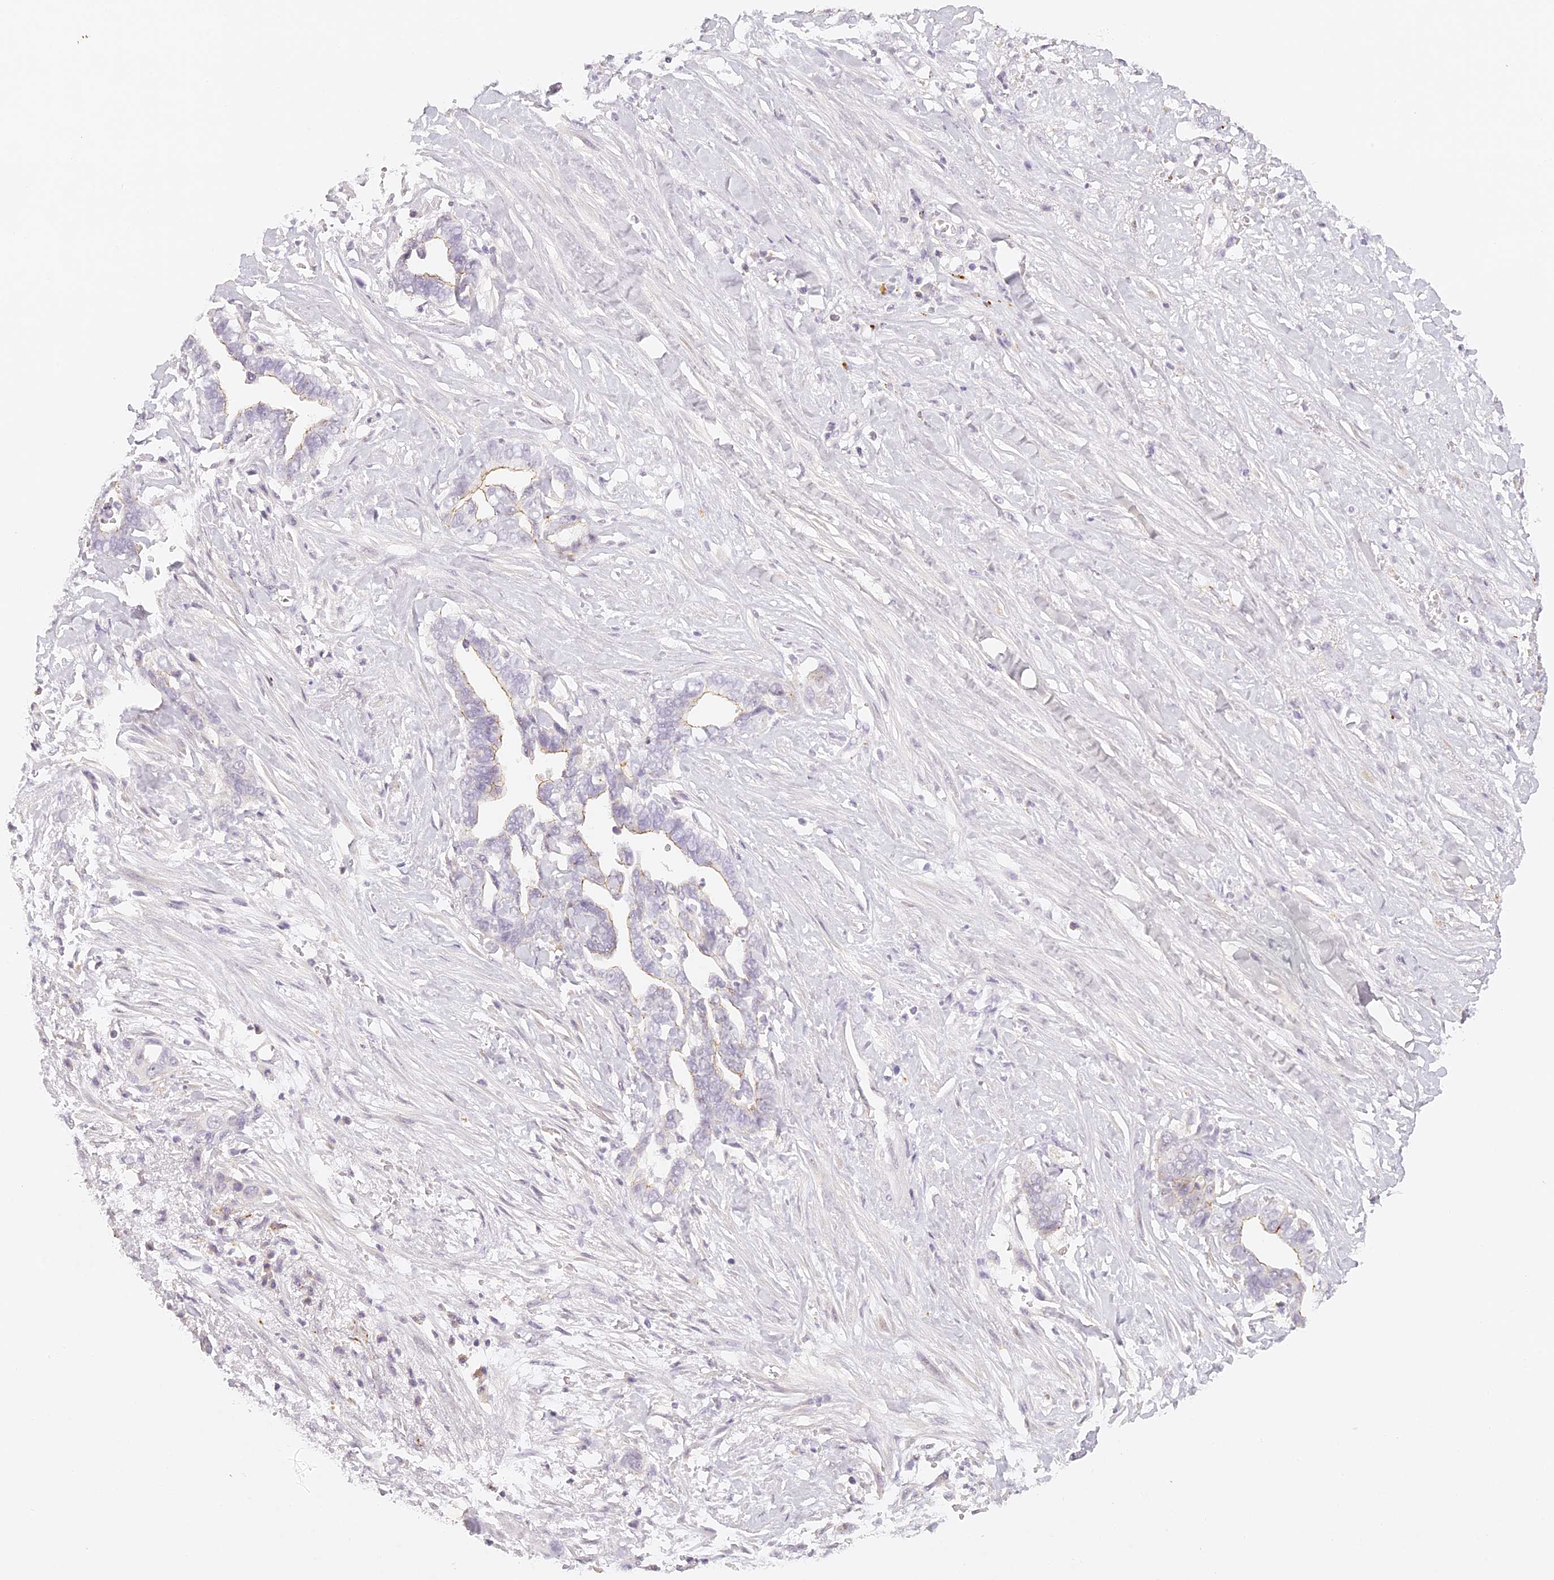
{"staining": {"intensity": "weak", "quantity": "<25%", "location": "cytoplasmic/membranous"}, "tissue": "liver cancer", "cell_type": "Tumor cells", "image_type": "cancer", "snomed": [{"axis": "morphology", "description": "Cholangiocarcinoma"}, {"axis": "topography", "description": "Liver"}], "caption": "The histopathology image displays no significant expression in tumor cells of liver cholangiocarcinoma. (DAB (3,3'-diaminobenzidine) immunohistochemistry visualized using brightfield microscopy, high magnification).", "gene": "ELL3", "patient": {"sex": "female", "age": 79}}